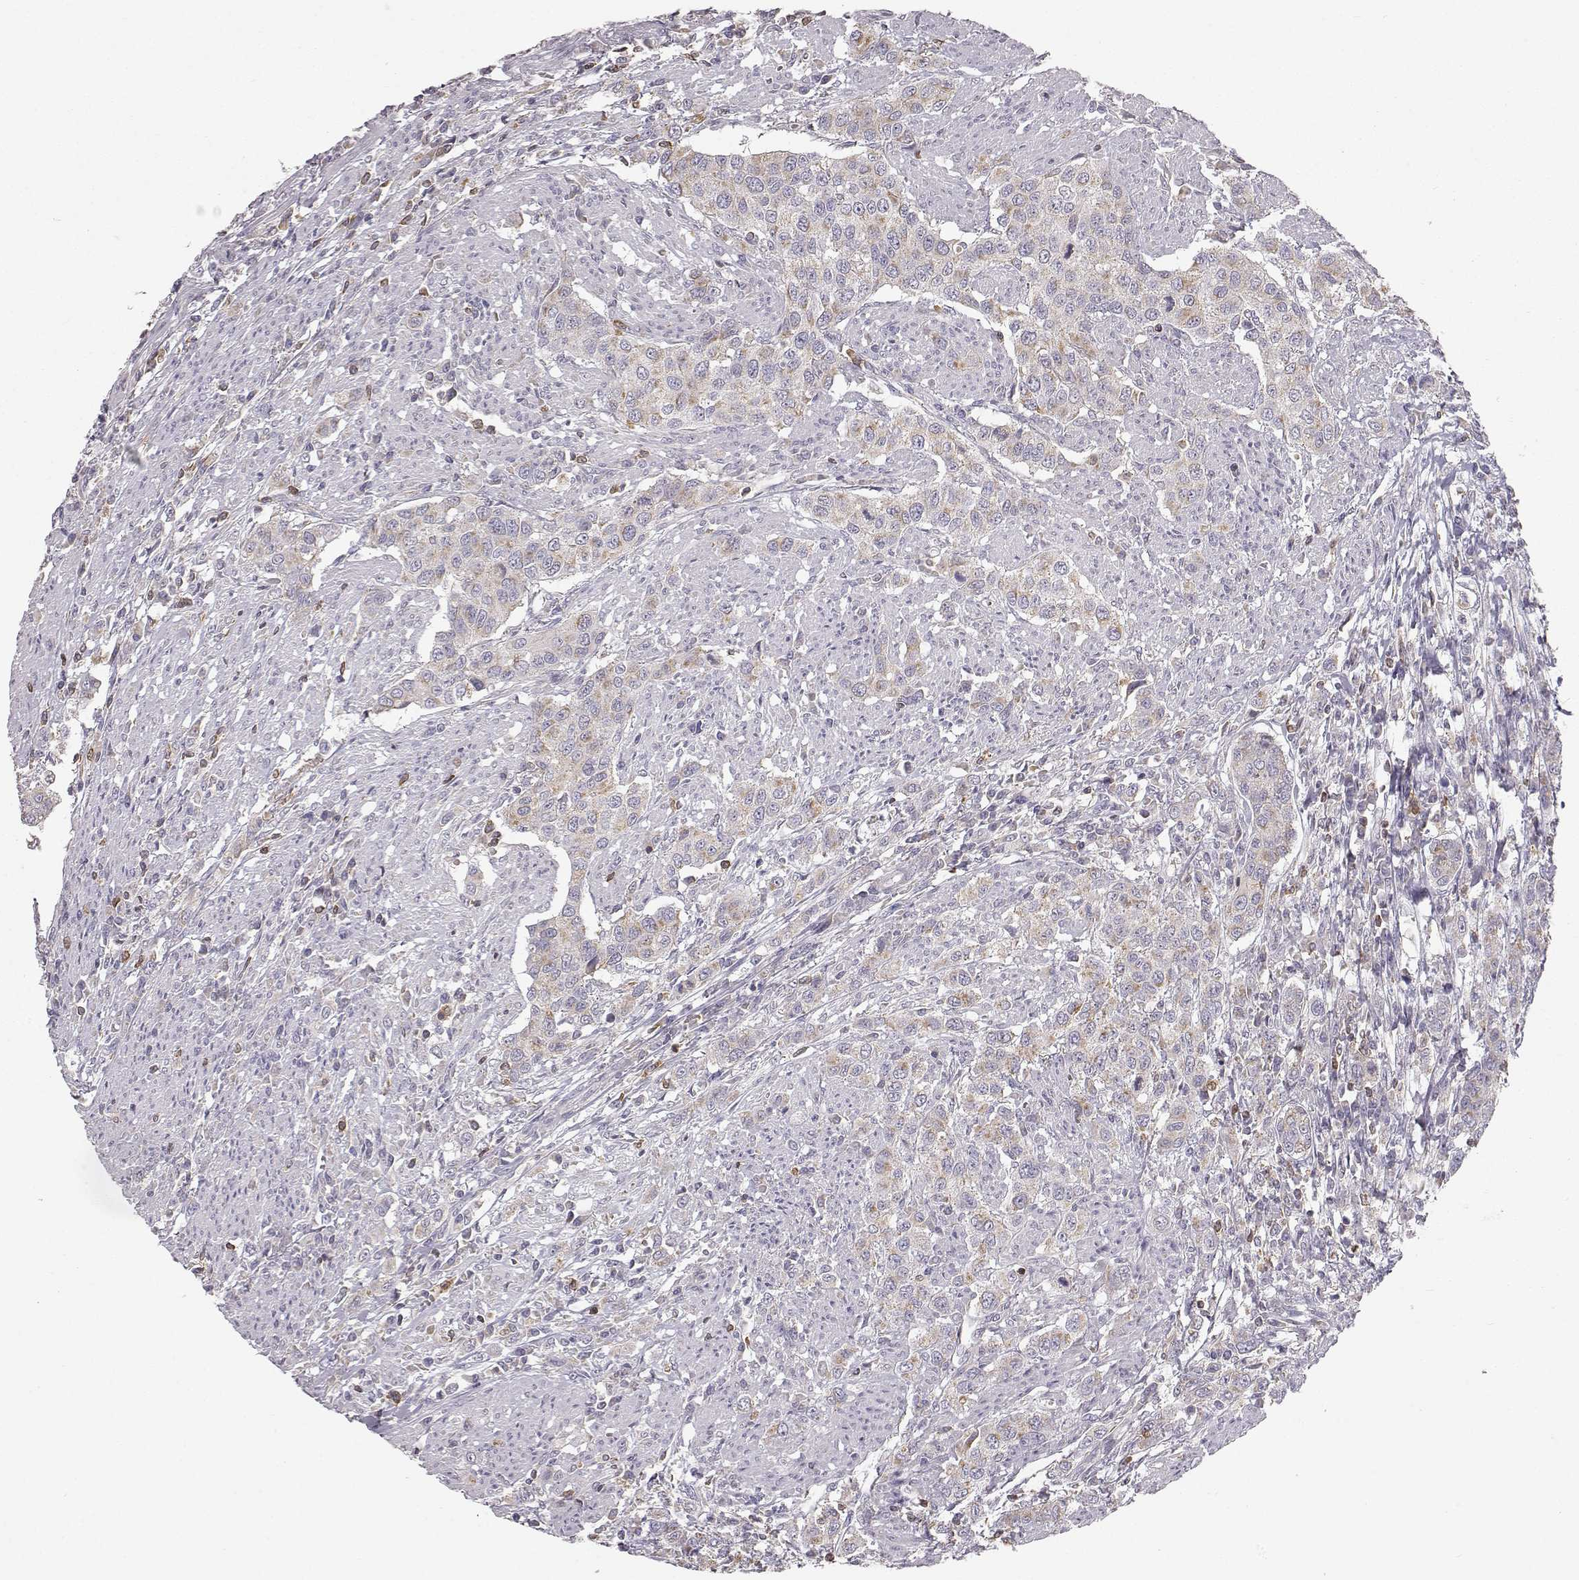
{"staining": {"intensity": "weak", "quantity": ">75%", "location": "cytoplasmic/membranous"}, "tissue": "urothelial cancer", "cell_type": "Tumor cells", "image_type": "cancer", "snomed": [{"axis": "morphology", "description": "Urothelial carcinoma, High grade"}, {"axis": "topography", "description": "Urinary bladder"}], "caption": "Urothelial cancer stained for a protein (brown) reveals weak cytoplasmic/membranous positive positivity in about >75% of tumor cells.", "gene": "GRAP2", "patient": {"sex": "female", "age": 58}}